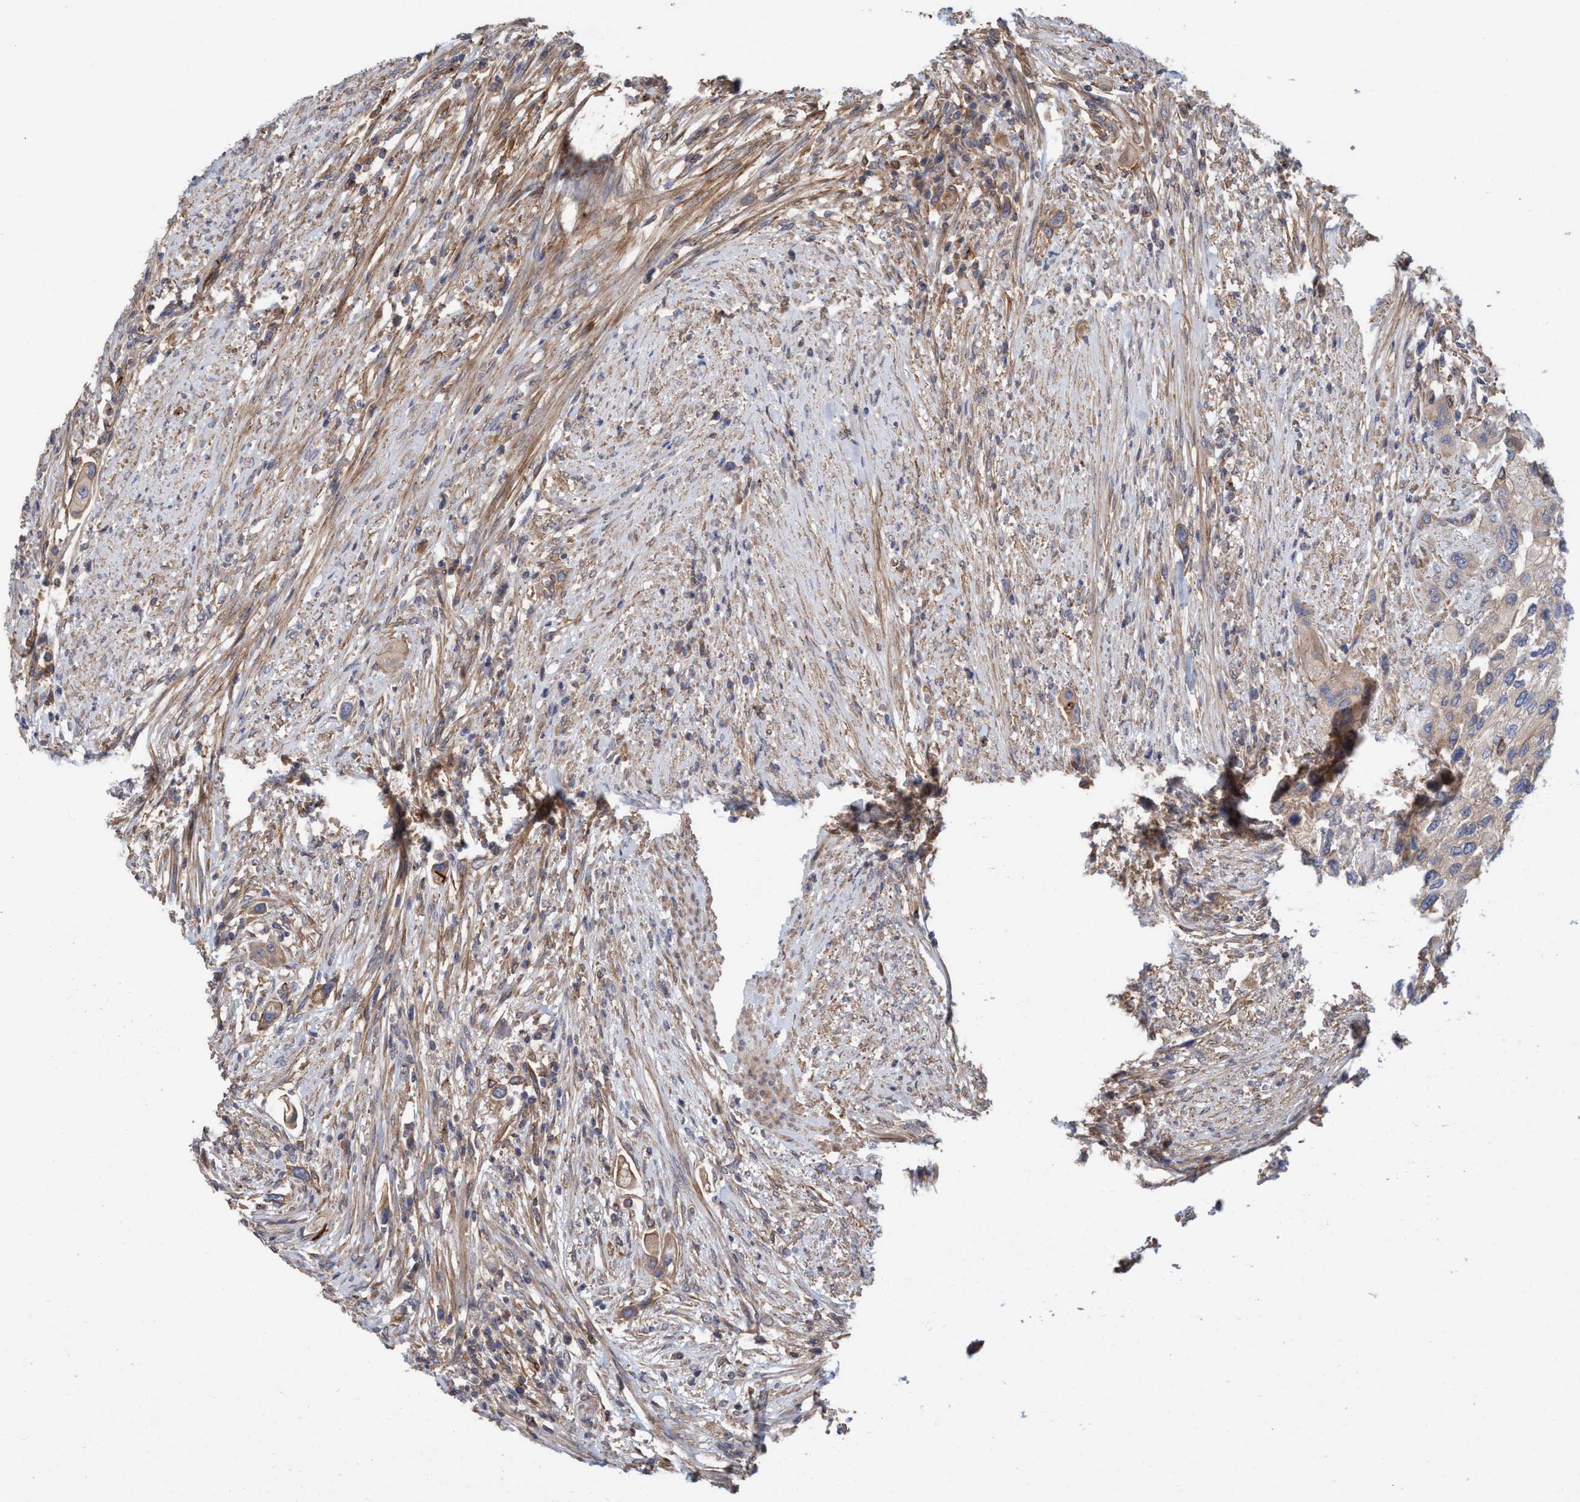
{"staining": {"intensity": "moderate", "quantity": ">75%", "location": "cytoplasmic/membranous"}, "tissue": "urothelial cancer", "cell_type": "Tumor cells", "image_type": "cancer", "snomed": [{"axis": "morphology", "description": "Urothelial carcinoma, High grade"}, {"axis": "topography", "description": "Urinary bladder"}], "caption": "A brown stain highlights moderate cytoplasmic/membranous staining of a protein in urothelial carcinoma (high-grade) tumor cells.", "gene": "SPECC1", "patient": {"sex": "female", "age": 56}}